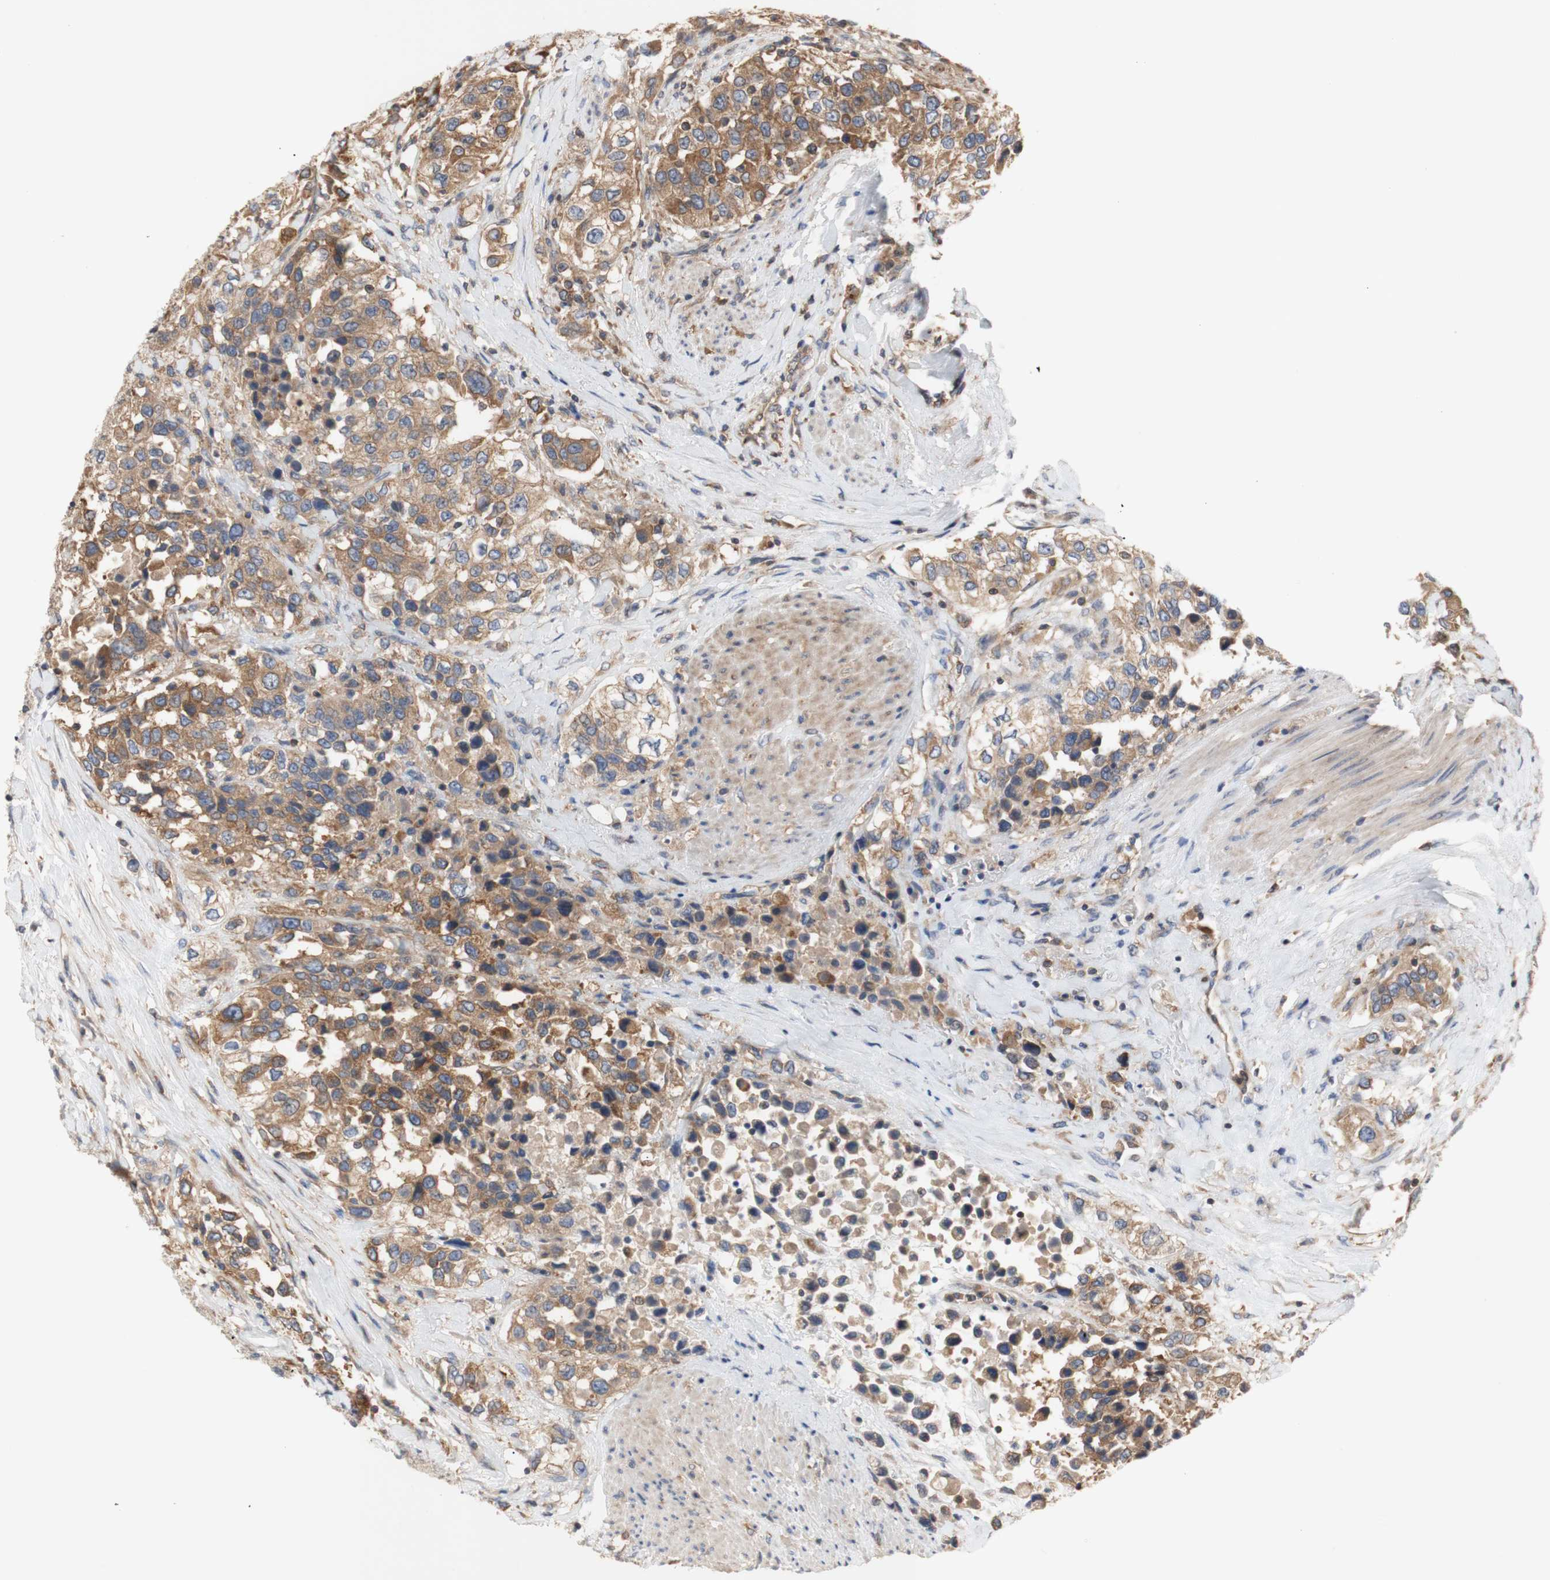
{"staining": {"intensity": "moderate", "quantity": ">75%", "location": "cytoplasmic/membranous"}, "tissue": "urothelial cancer", "cell_type": "Tumor cells", "image_type": "cancer", "snomed": [{"axis": "morphology", "description": "Urothelial carcinoma, High grade"}, {"axis": "topography", "description": "Urinary bladder"}], "caption": "Urothelial cancer stained for a protein (brown) reveals moderate cytoplasmic/membranous positive staining in approximately >75% of tumor cells.", "gene": "IKBKG", "patient": {"sex": "female", "age": 80}}